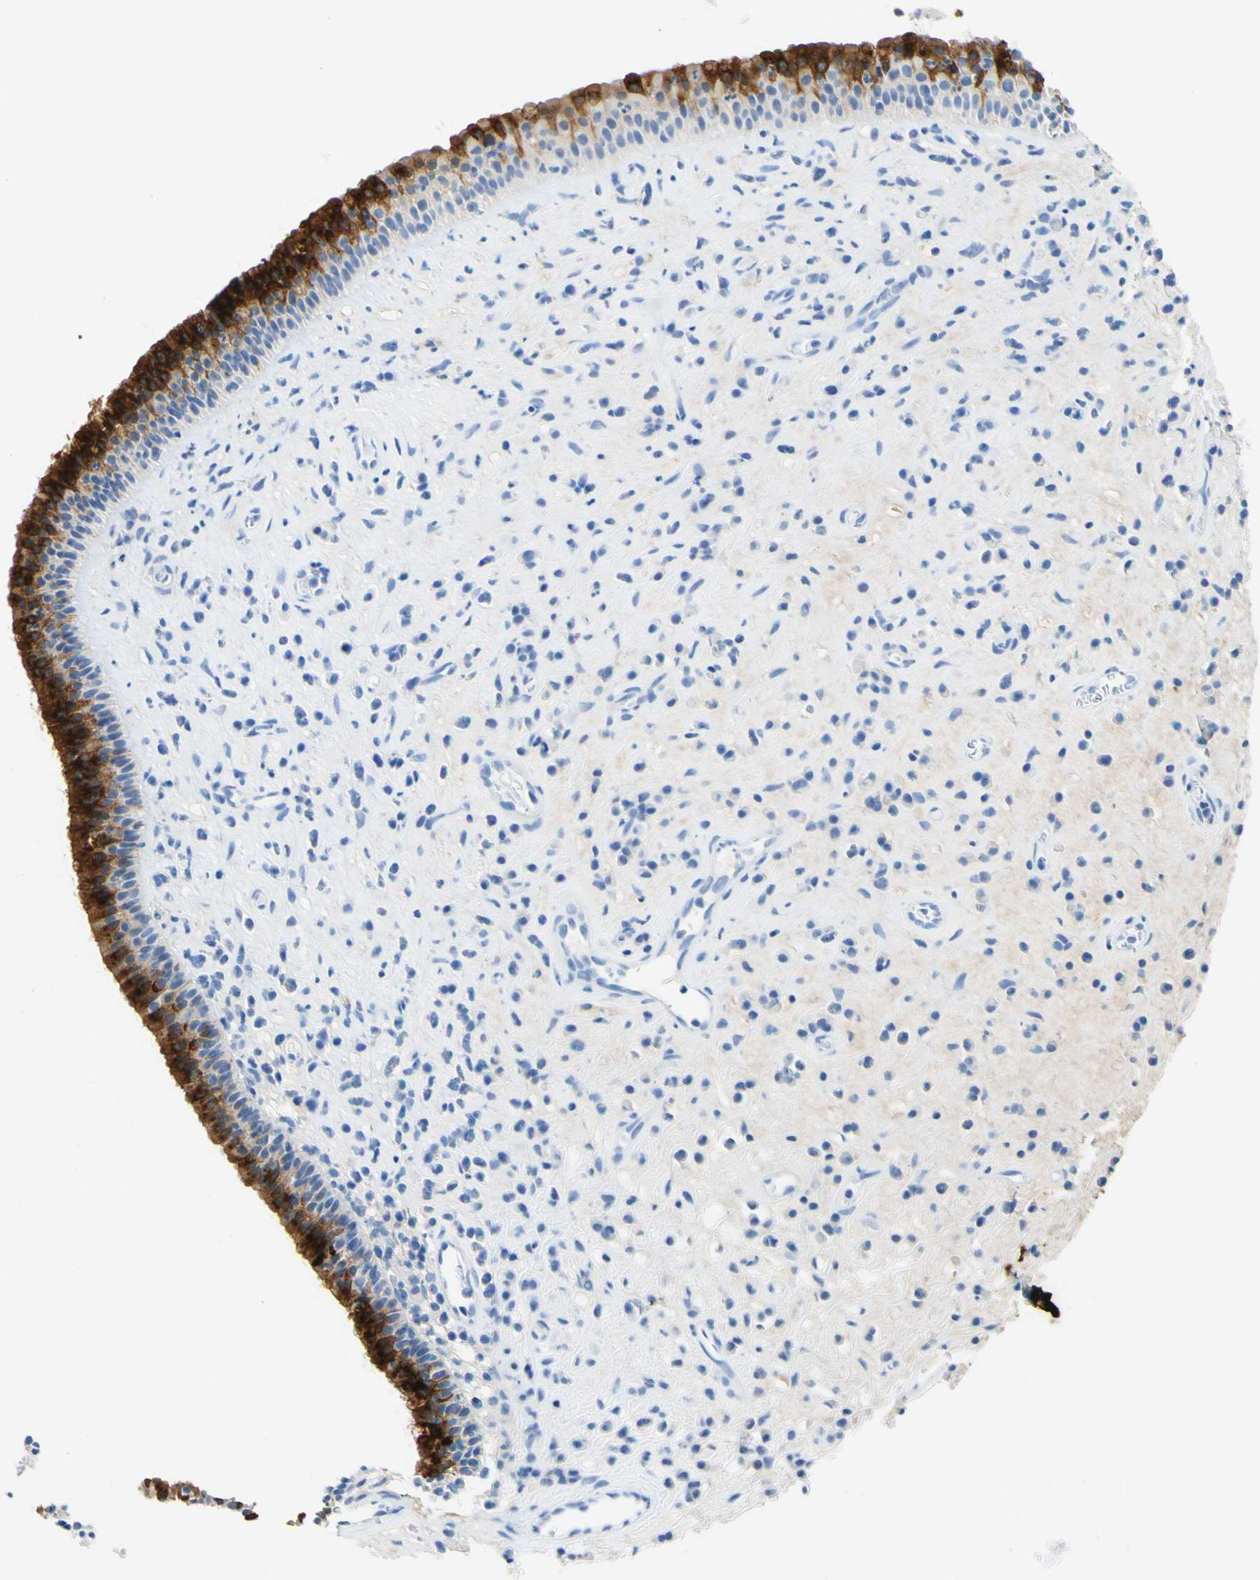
{"staining": {"intensity": "strong", "quantity": ">75%", "location": "cytoplasmic/membranous"}, "tissue": "nasopharynx", "cell_type": "Respiratory epithelial cells", "image_type": "normal", "snomed": [{"axis": "morphology", "description": "Normal tissue, NOS"}, {"axis": "topography", "description": "Nasopharynx"}], "caption": "A histopathology image of nasopharynx stained for a protein exhibits strong cytoplasmic/membranous brown staining in respiratory epithelial cells. (IHC, brightfield microscopy, high magnification).", "gene": "PIGR", "patient": {"sex": "female", "age": 51}}